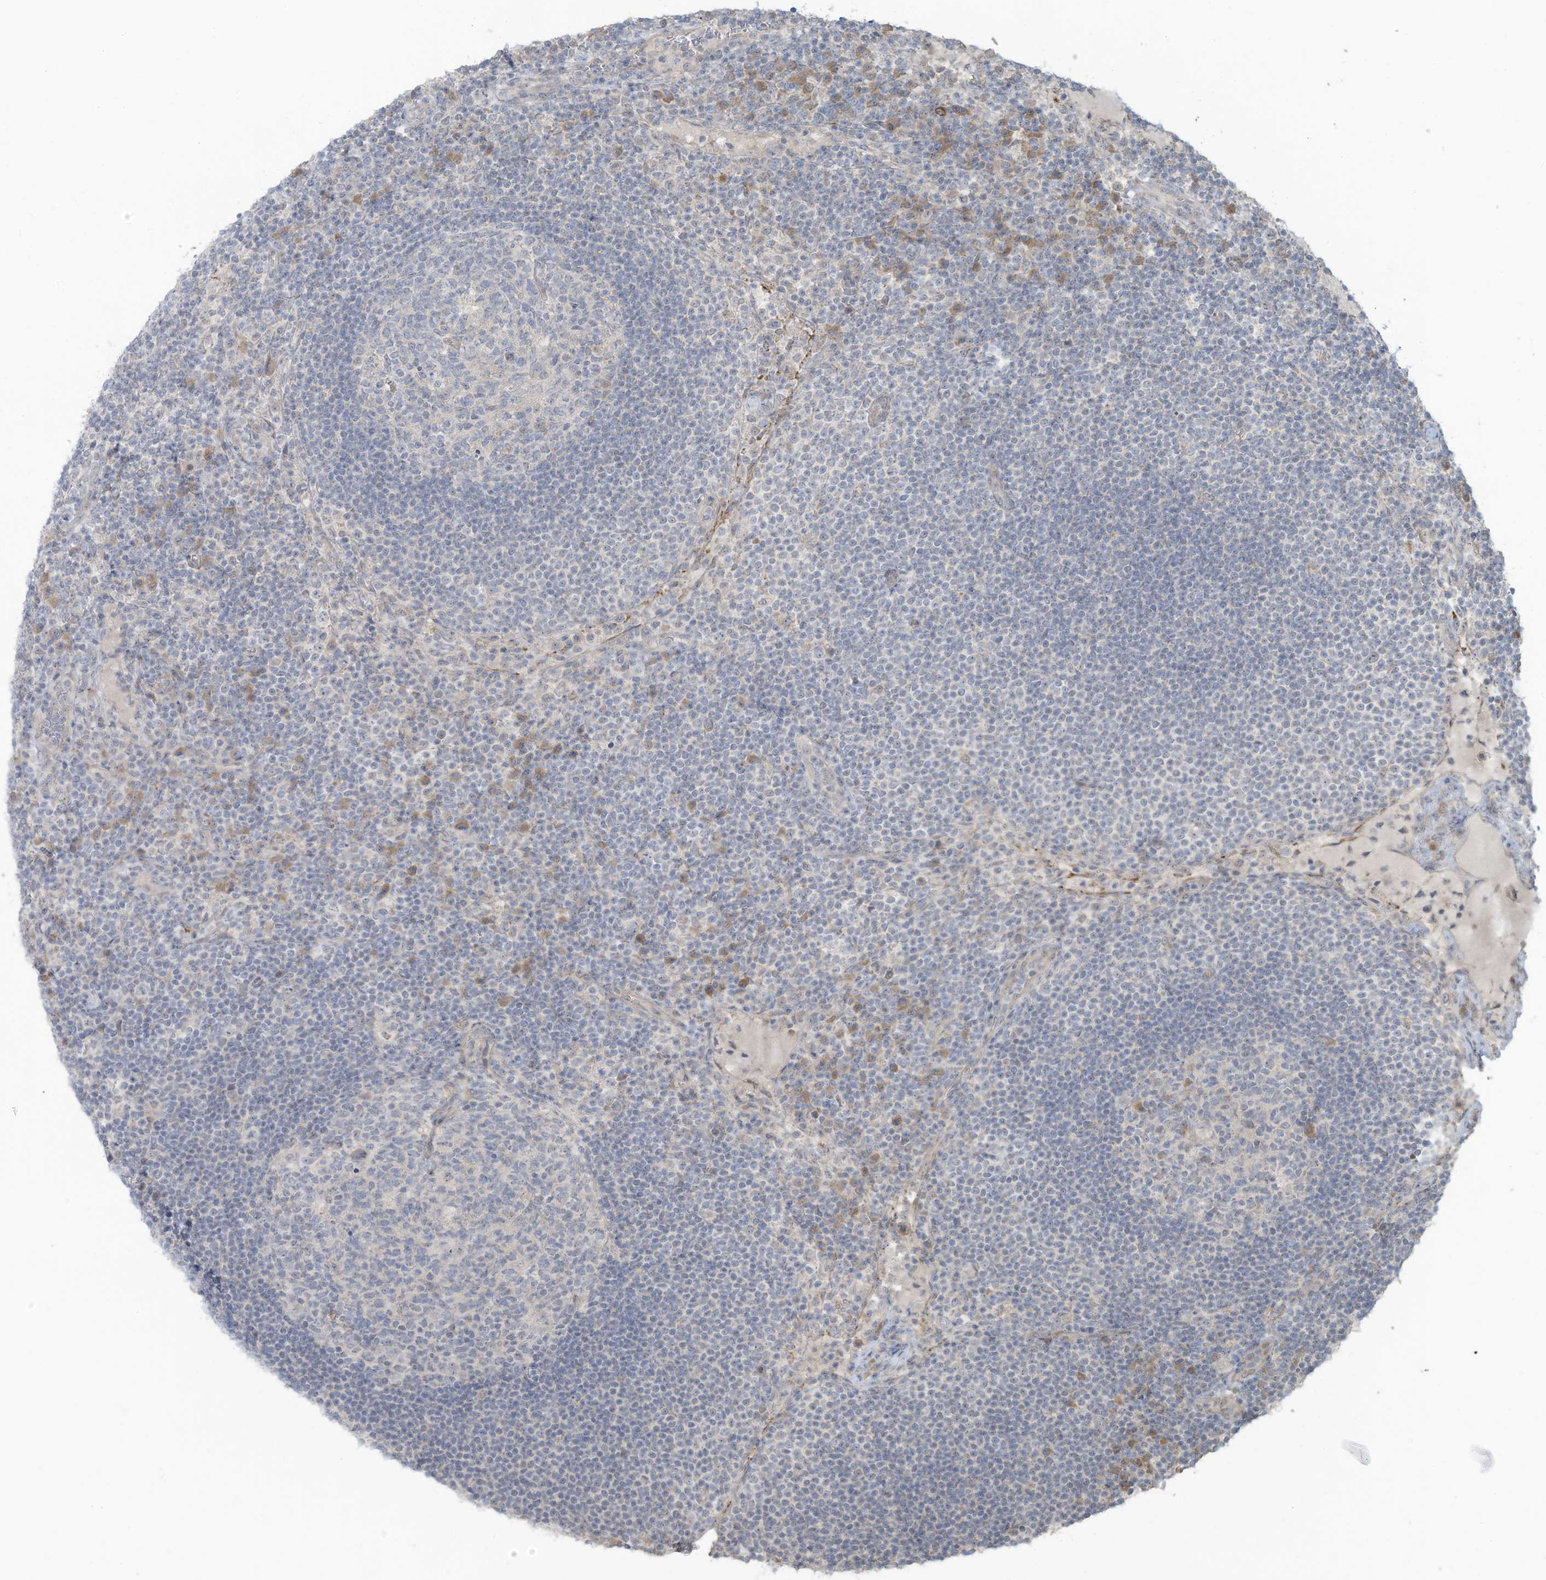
{"staining": {"intensity": "negative", "quantity": "none", "location": "none"}, "tissue": "lymph node", "cell_type": "Germinal center cells", "image_type": "normal", "snomed": [{"axis": "morphology", "description": "Normal tissue, NOS"}, {"axis": "topography", "description": "Lymph node"}], "caption": "Human lymph node stained for a protein using IHC demonstrates no positivity in germinal center cells.", "gene": "MAGIX", "patient": {"sex": "female", "age": 53}}